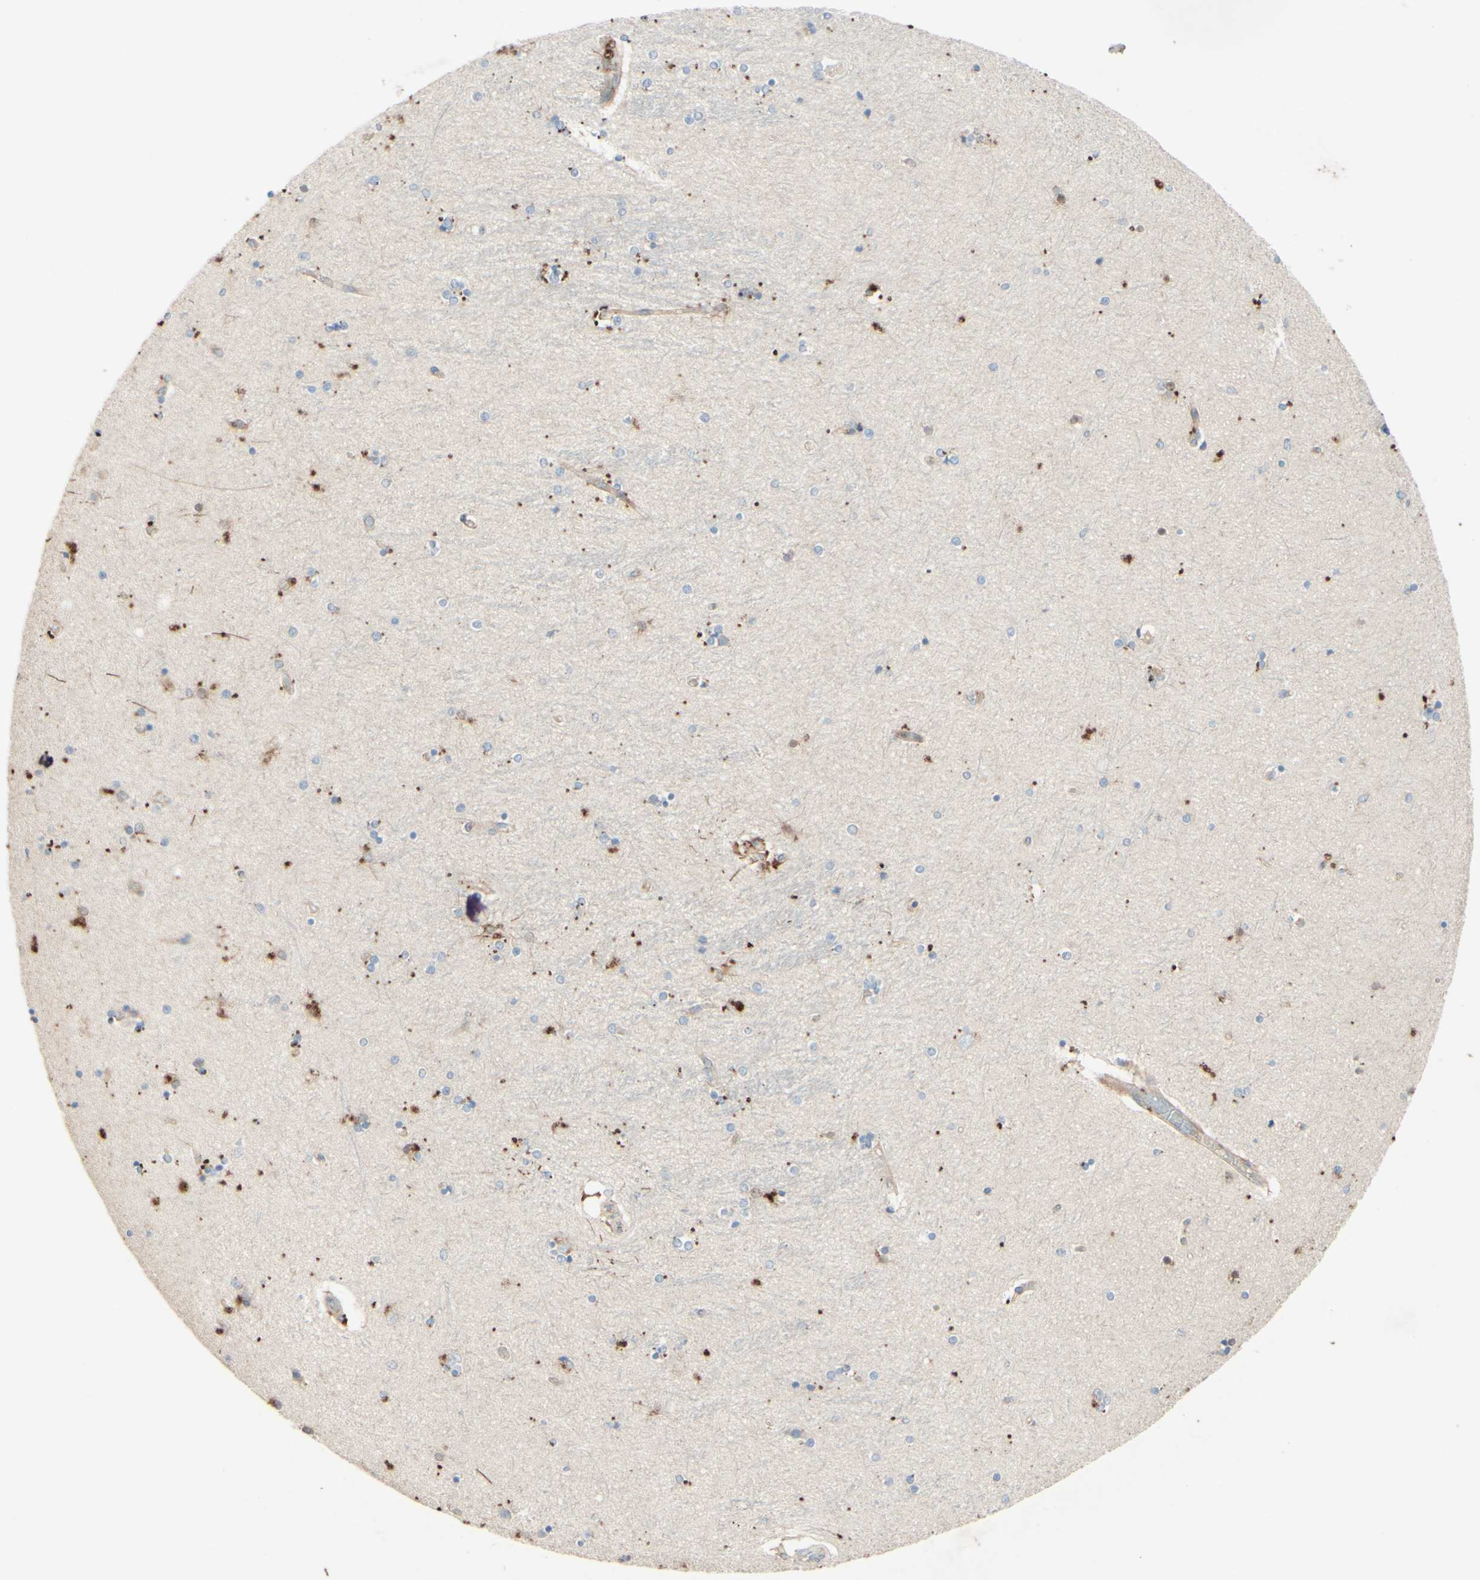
{"staining": {"intensity": "weak", "quantity": "<25%", "location": "cytoplasmic/membranous"}, "tissue": "hippocampus", "cell_type": "Glial cells", "image_type": "normal", "snomed": [{"axis": "morphology", "description": "Normal tissue, NOS"}, {"axis": "topography", "description": "Hippocampus"}], "caption": "This is an immunohistochemistry (IHC) image of unremarkable hippocampus. There is no expression in glial cells.", "gene": "MTM1", "patient": {"sex": "female", "age": 54}}